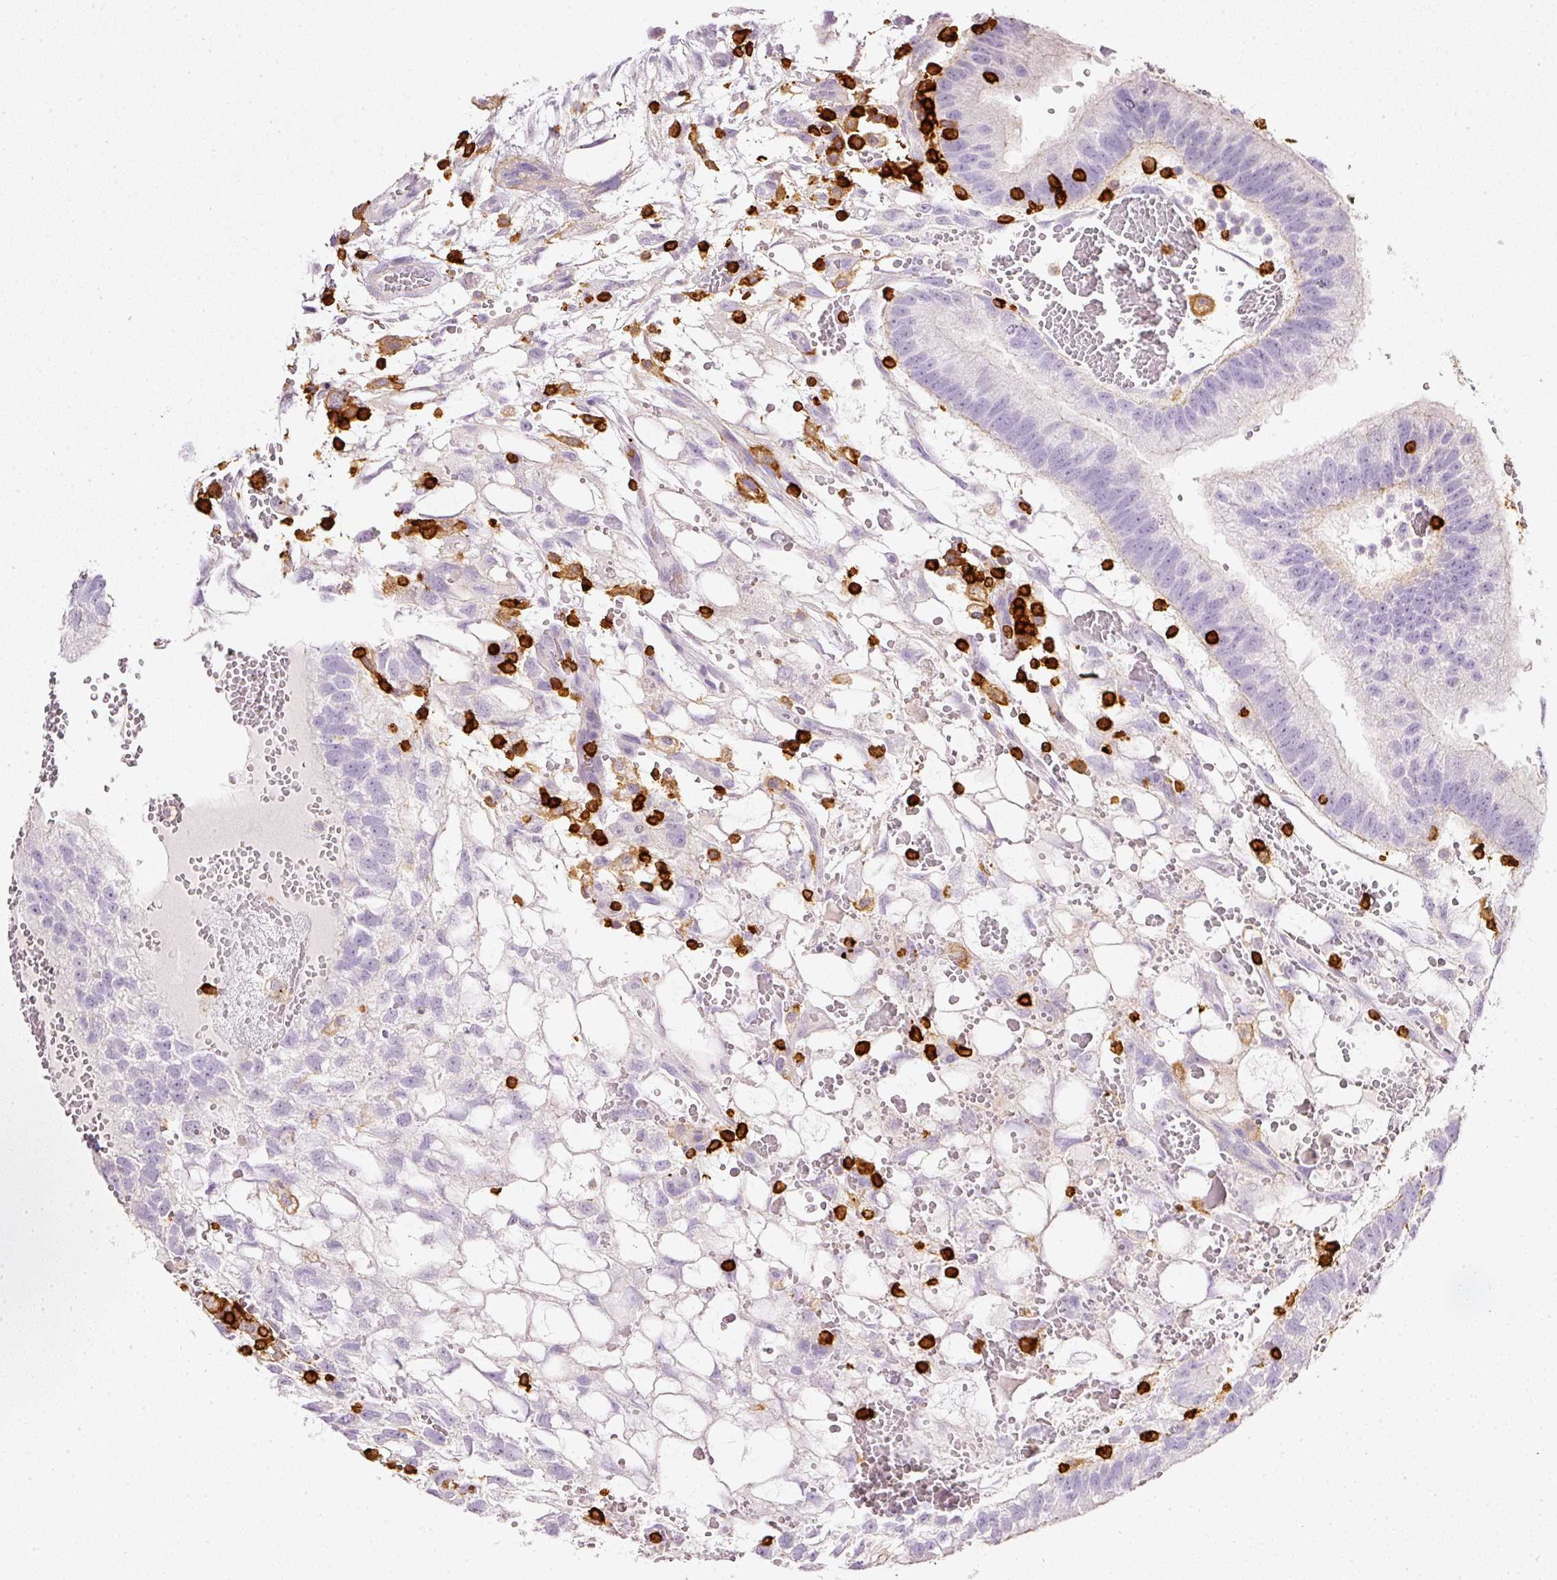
{"staining": {"intensity": "negative", "quantity": "none", "location": "none"}, "tissue": "testis cancer", "cell_type": "Tumor cells", "image_type": "cancer", "snomed": [{"axis": "morphology", "description": "Normal tissue, NOS"}, {"axis": "morphology", "description": "Carcinoma, Embryonal, NOS"}, {"axis": "topography", "description": "Testis"}], "caption": "This is an IHC histopathology image of human testis cancer (embryonal carcinoma). There is no expression in tumor cells.", "gene": "EVL", "patient": {"sex": "male", "age": 32}}